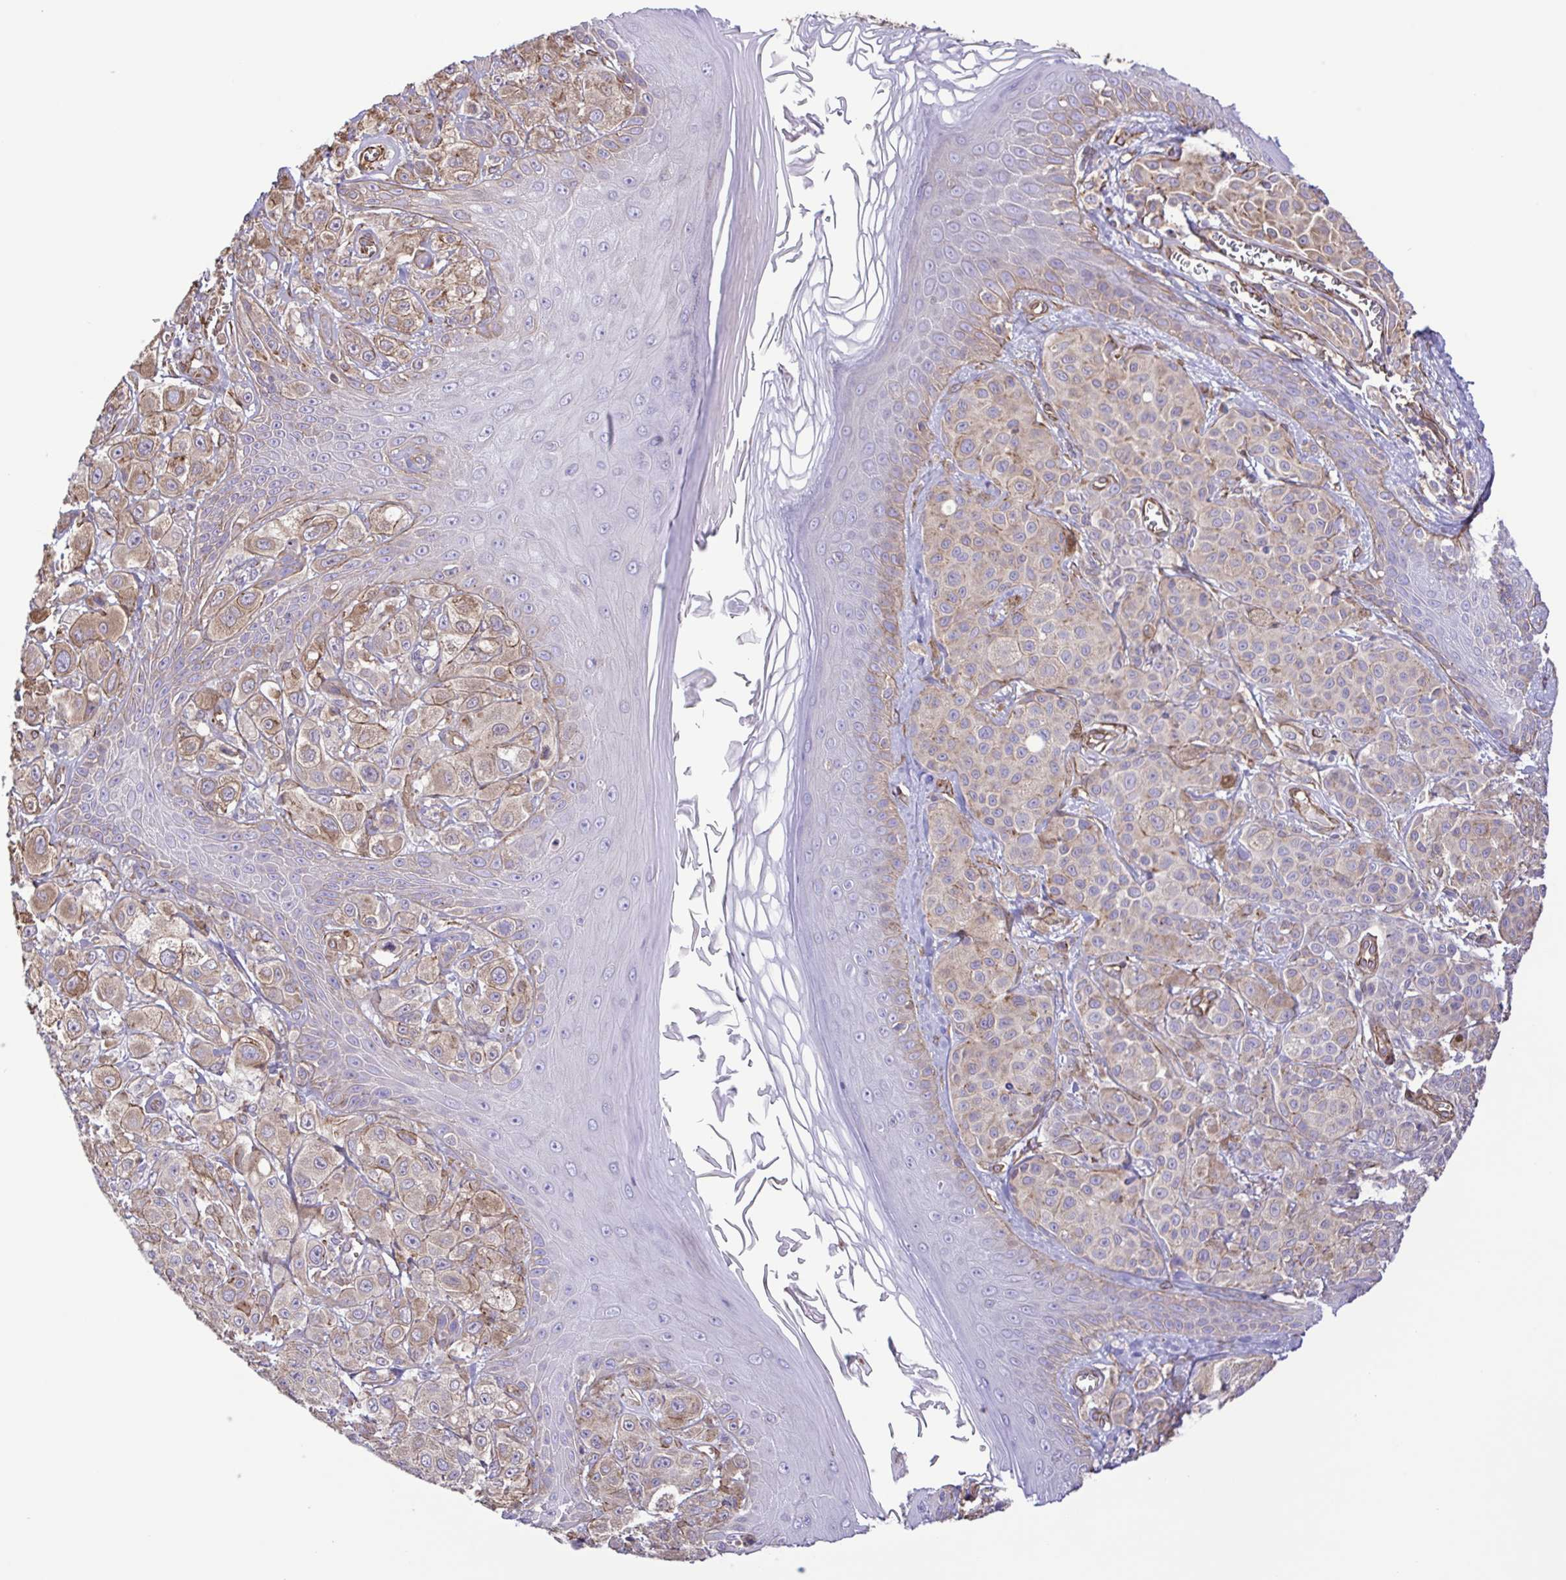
{"staining": {"intensity": "weak", "quantity": "25%-75%", "location": "cytoplasmic/membranous"}, "tissue": "melanoma", "cell_type": "Tumor cells", "image_type": "cancer", "snomed": [{"axis": "morphology", "description": "Malignant melanoma, NOS"}, {"axis": "topography", "description": "Skin"}], "caption": "About 25%-75% of tumor cells in malignant melanoma display weak cytoplasmic/membranous protein staining as visualized by brown immunohistochemical staining.", "gene": "FLT1", "patient": {"sex": "male", "age": 67}}